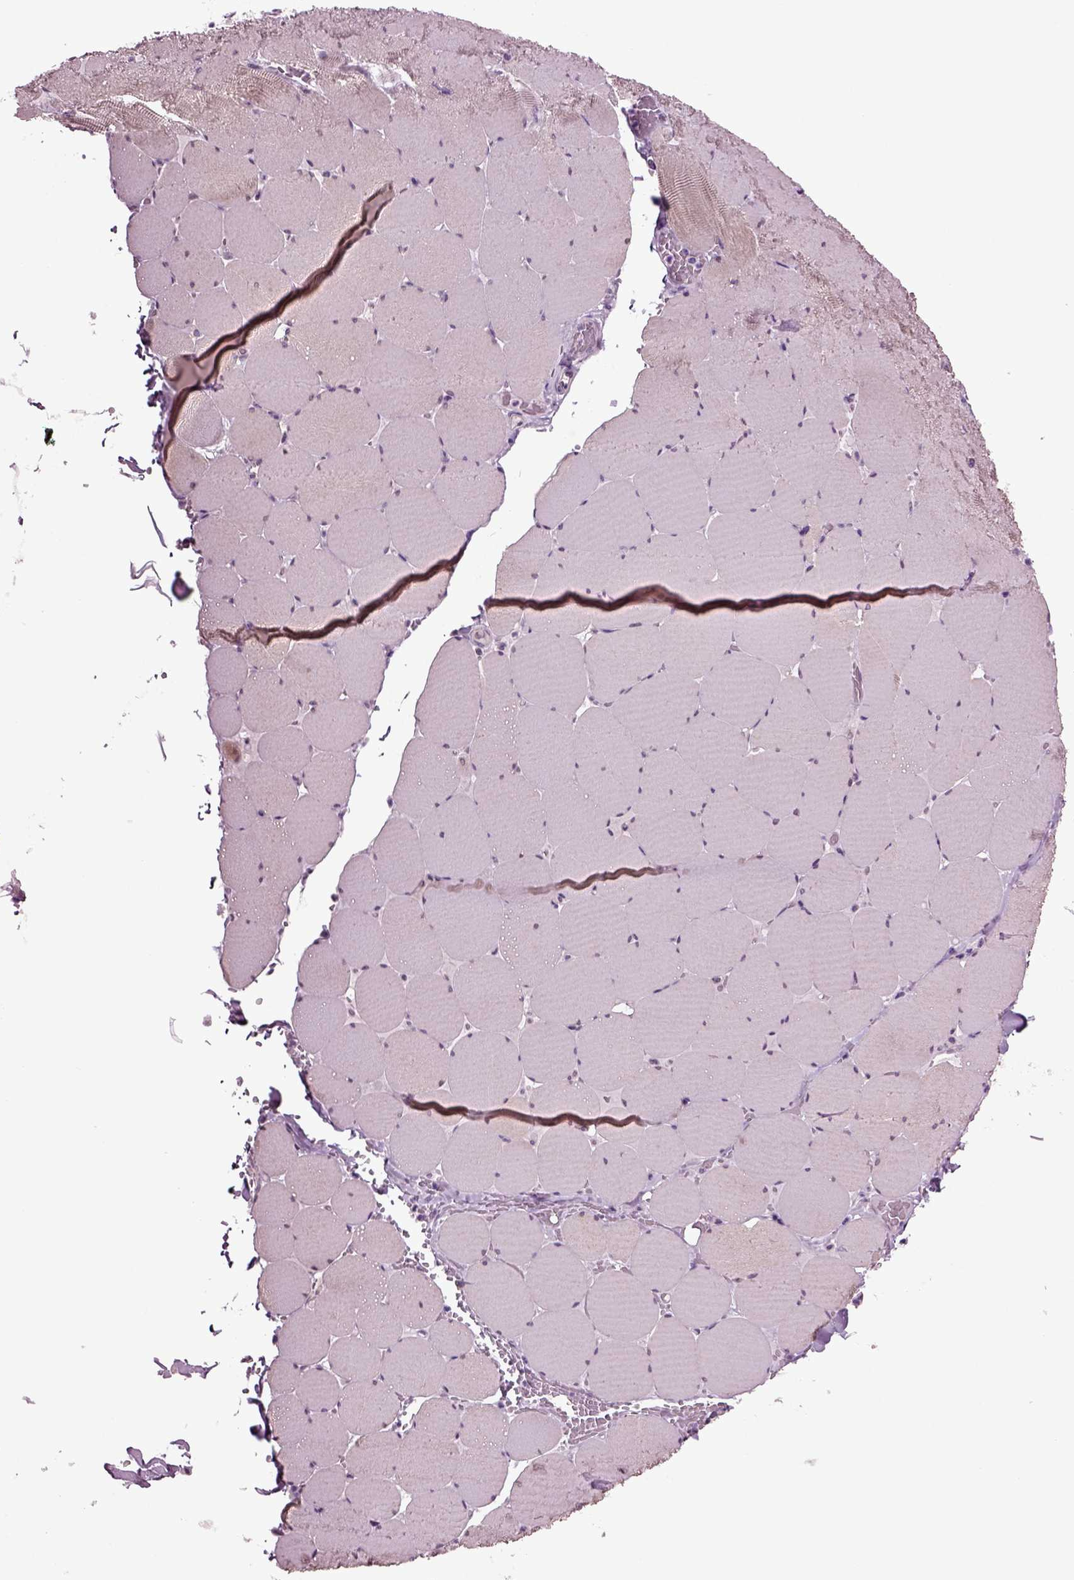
{"staining": {"intensity": "negative", "quantity": "none", "location": "none"}, "tissue": "skeletal muscle", "cell_type": "Myocytes", "image_type": "normal", "snomed": [{"axis": "morphology", "description": "Normal tissue, NOS"}, {"axis": "morphology", "description": "Malignant melanoma, Metastatic site"}, {"axis": "topography", "description": "Skeletal muscle"}], "caption": "Immunohistochemical staining of benign skeletal muscle demonstrates no significant positivity in myocytes. (Immunohistochemistry (ihc), brightfield microscopy, high magnification).", "gene": "PLCH2", "patient": {"sex": "male", "age": 50}}